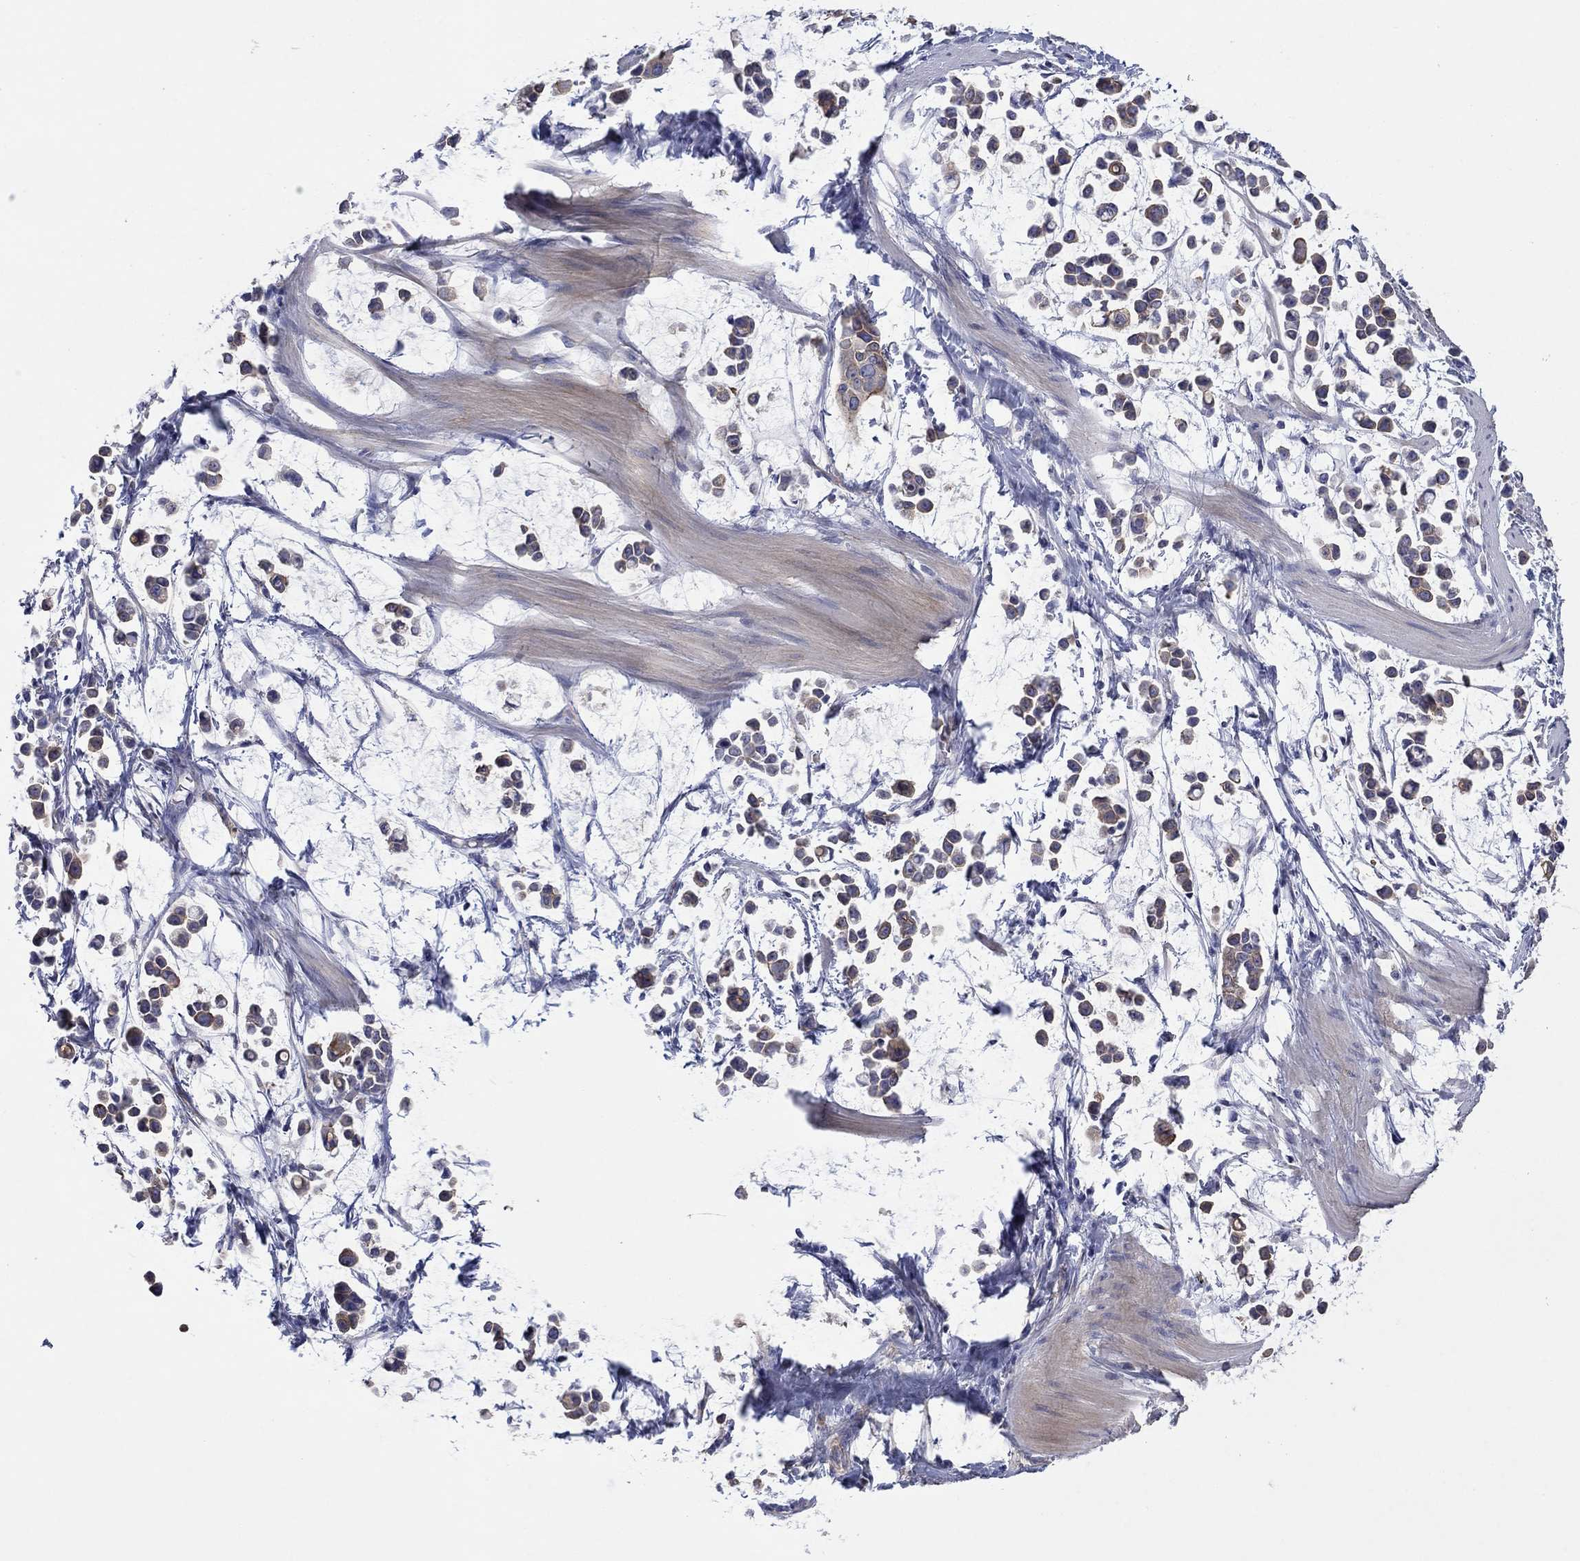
{"staining": {"intensity": "moderate", "quantity": "<25%", "location": "cytoplasmic/membranous"}, "tissue": "stomach cancer", "cell_type": "Tumor cells", "image_type": "cancer", "snomed": [{"axis": "morphology", "description": "Adenocarcinoma, NOS"}, {"axis": "topography", "description": "Stomach"}], "caption": "DAB immunohistochemical staining of human stomach cancer (adenocarcinoma) shows moderate cytoplasmic/membranous protein staining in about <25% of tumor cells.", "gene": "TPRN", "patient": {"sex": "male", "age": 82}}